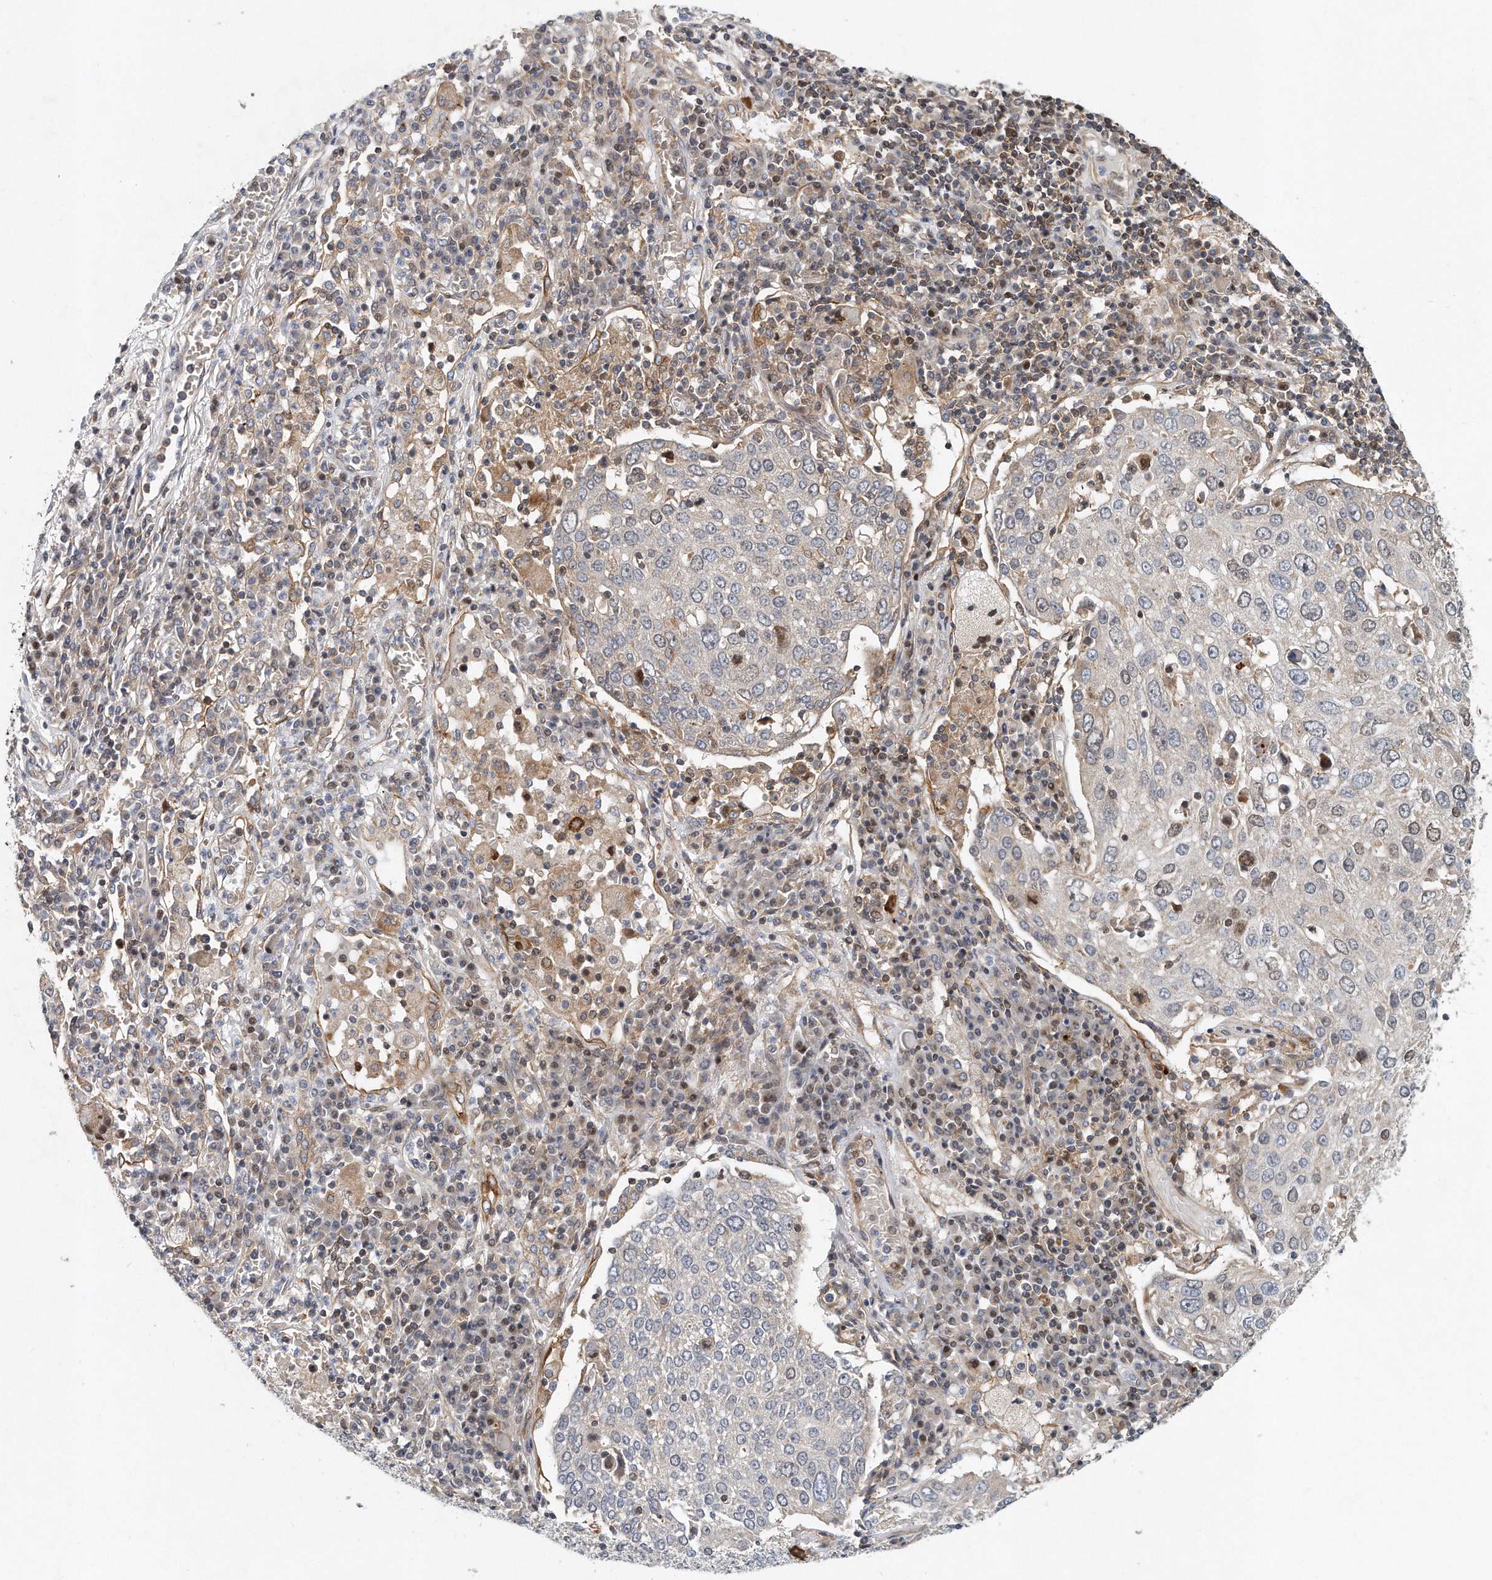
{"staining": {"intensity": "weak", "quantity": "<25%", "location": "cytoplasmic/membranous"}, "tissue": "lung cancer", "cell_type": "Tumor cells", "image_type": "cancer", "snomed": [{"axis": "morphology", "description": "Squamous cell carcinoma, NOS"}, {"axis": "topography", "description": "Lung"}], "caption": "This is a histopathology image of immunohistochemistry (IHC) staining of lung cancer (squamous cell carcinoma), which shows no expression in tumor cells.", "gene": "PCDH8", "patient": {"sex": "male", "age": 65}}